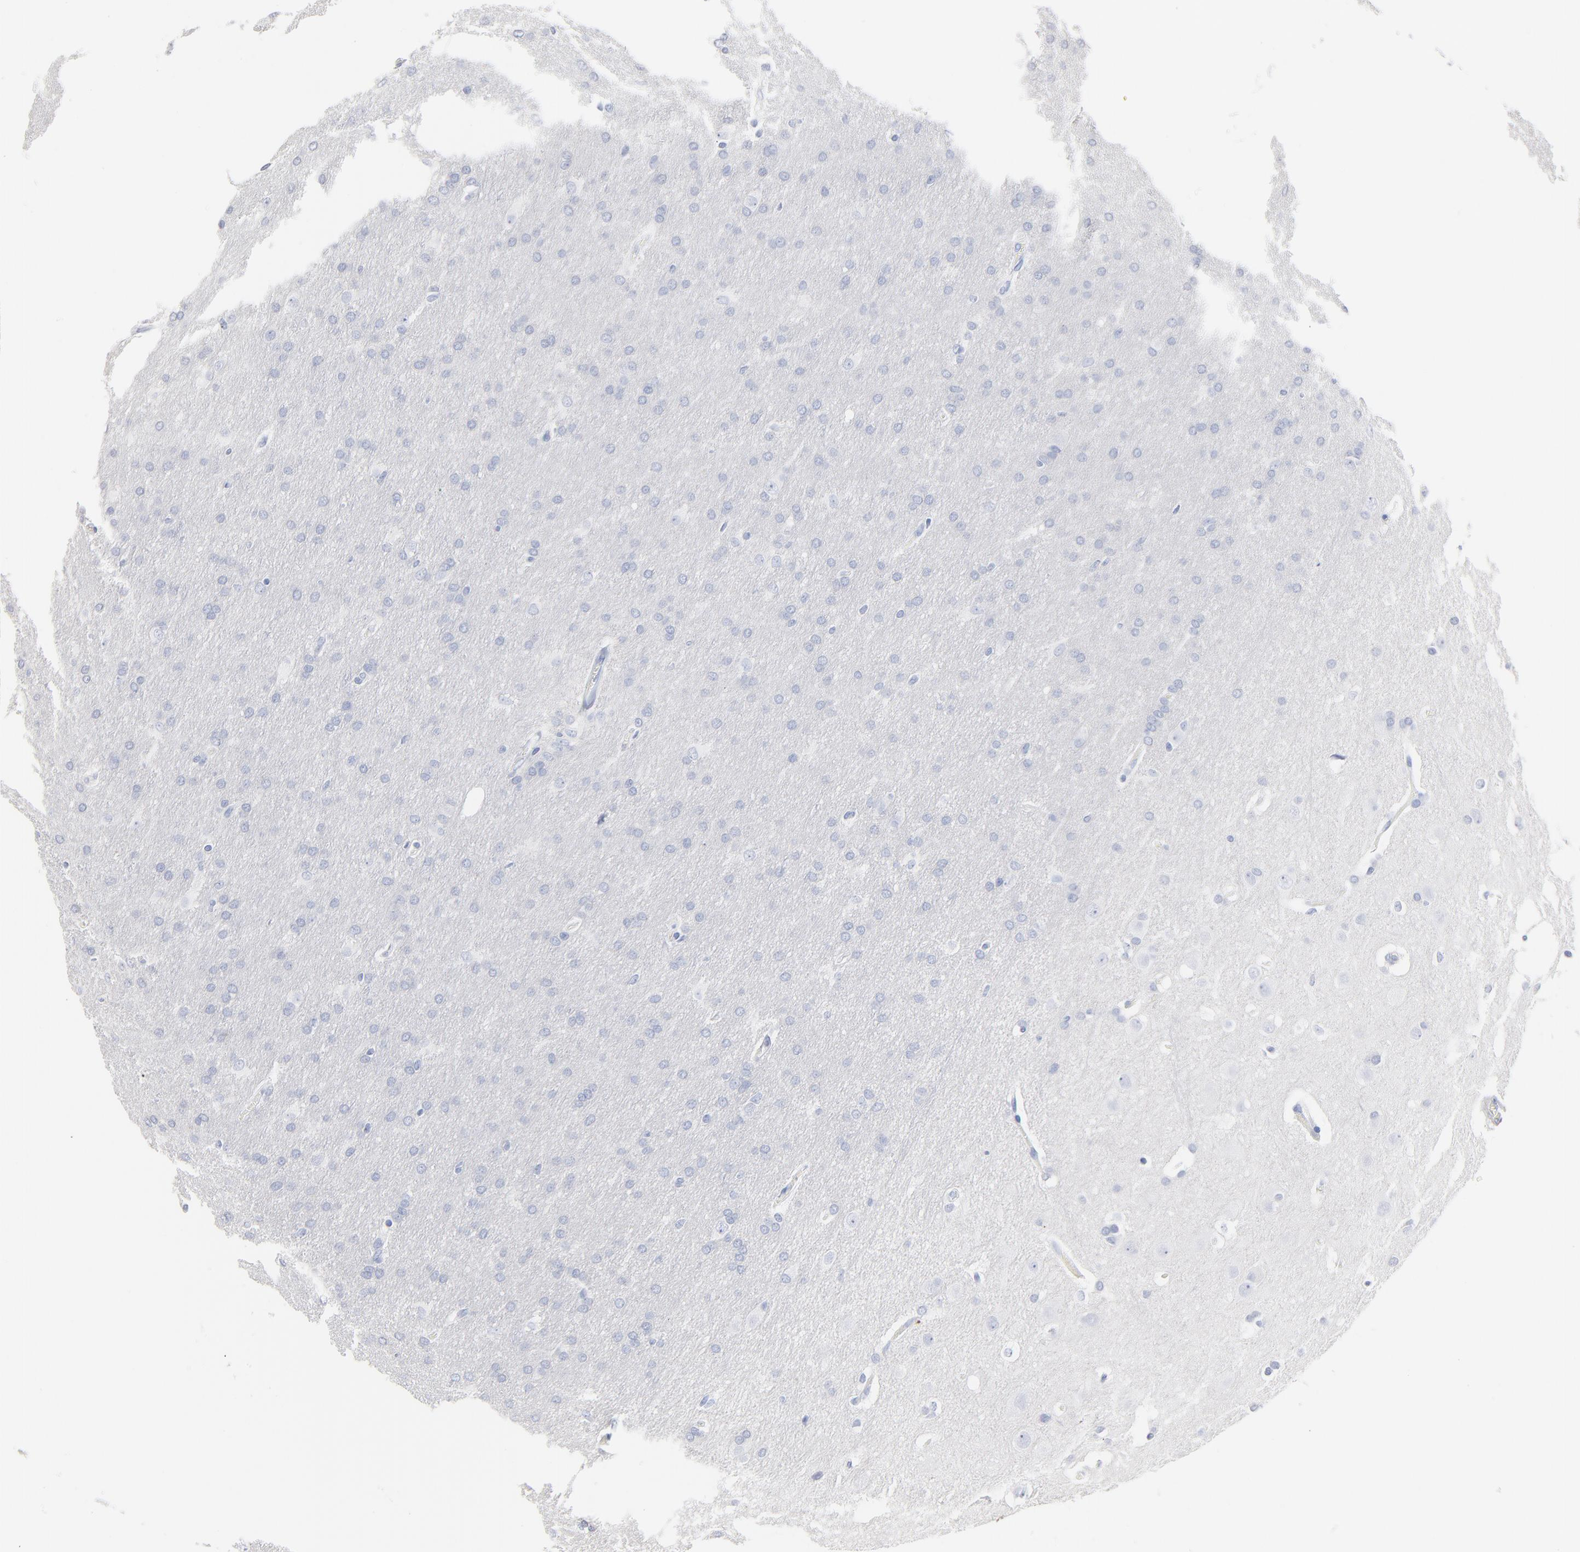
{"staining": {"intensity": "negative", "quantity": "none", "location": "none"}, "tissue": "glioma", "cell_type": "Tumor cells", "image_type": "cancer", "snomed": [{"axis": "morphology", "description": "Glioma, malignant, Low grade"}, {"axis": "topography", "description": "Brain"}], "caption": "Tumor cells are negative for protein expression in human low-grade glioma (malignant).", "gene": "AGTR1", "patient": {"sex": "female", "age": 32}}